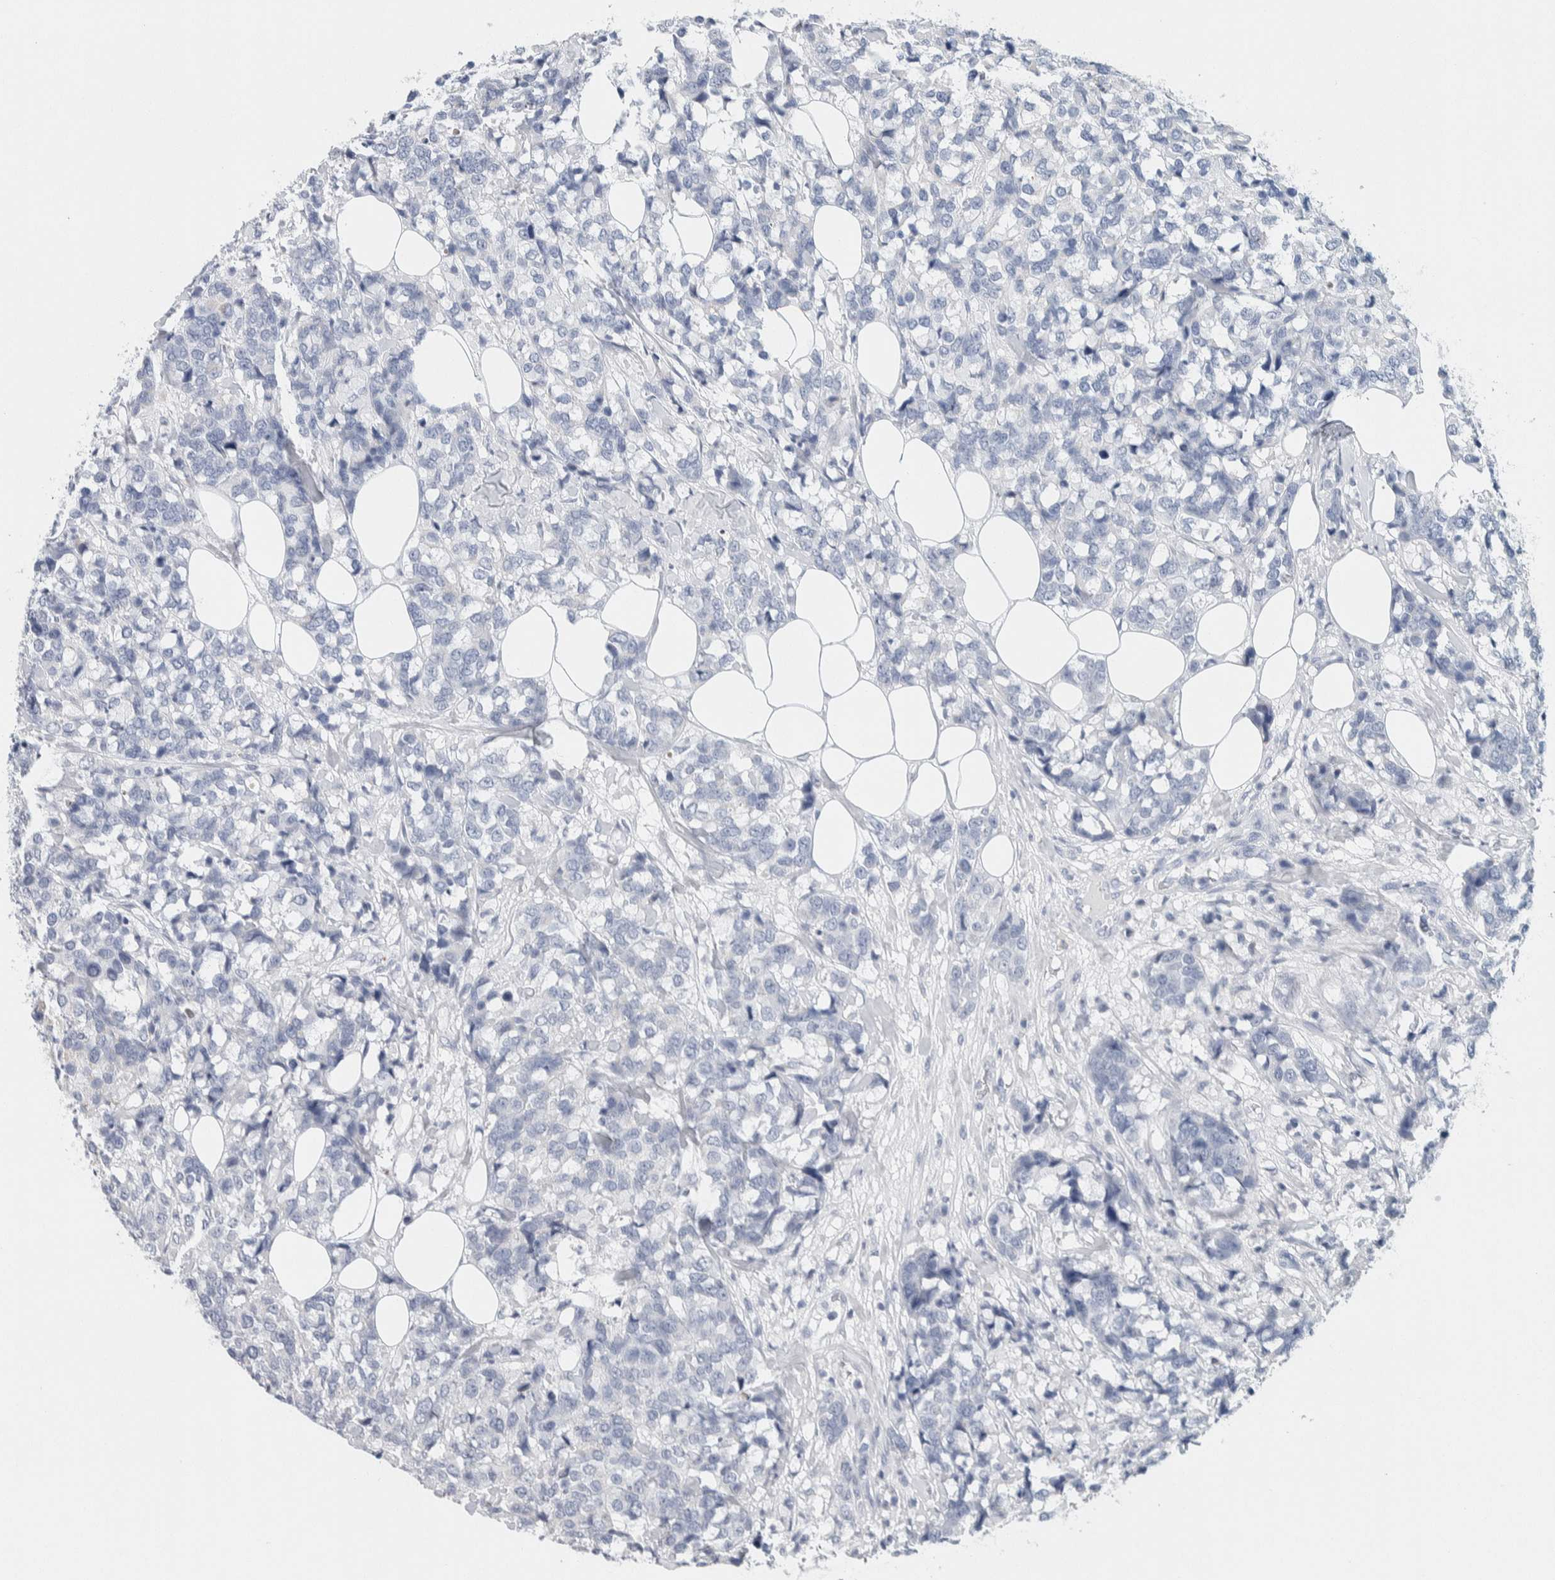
{"staining": {"intensity": "negative", "quantity": "none", "location": "none"}, "tissue": "breast cancer", "cell_type": "Tumor cells", "image_type": "cancer", "snomed": [{"axis": "morphology", "description": "Lobular carcinoma"}, {"axis": "topography", "description": "Breast"}], "caption": "A high-resolution histopathology image shows IHC staining of breast cancer, which demonstrates no significant staining in tumor cells.", "gene": "SCN2A", "patient": {"sex": "female", "age": 59}}